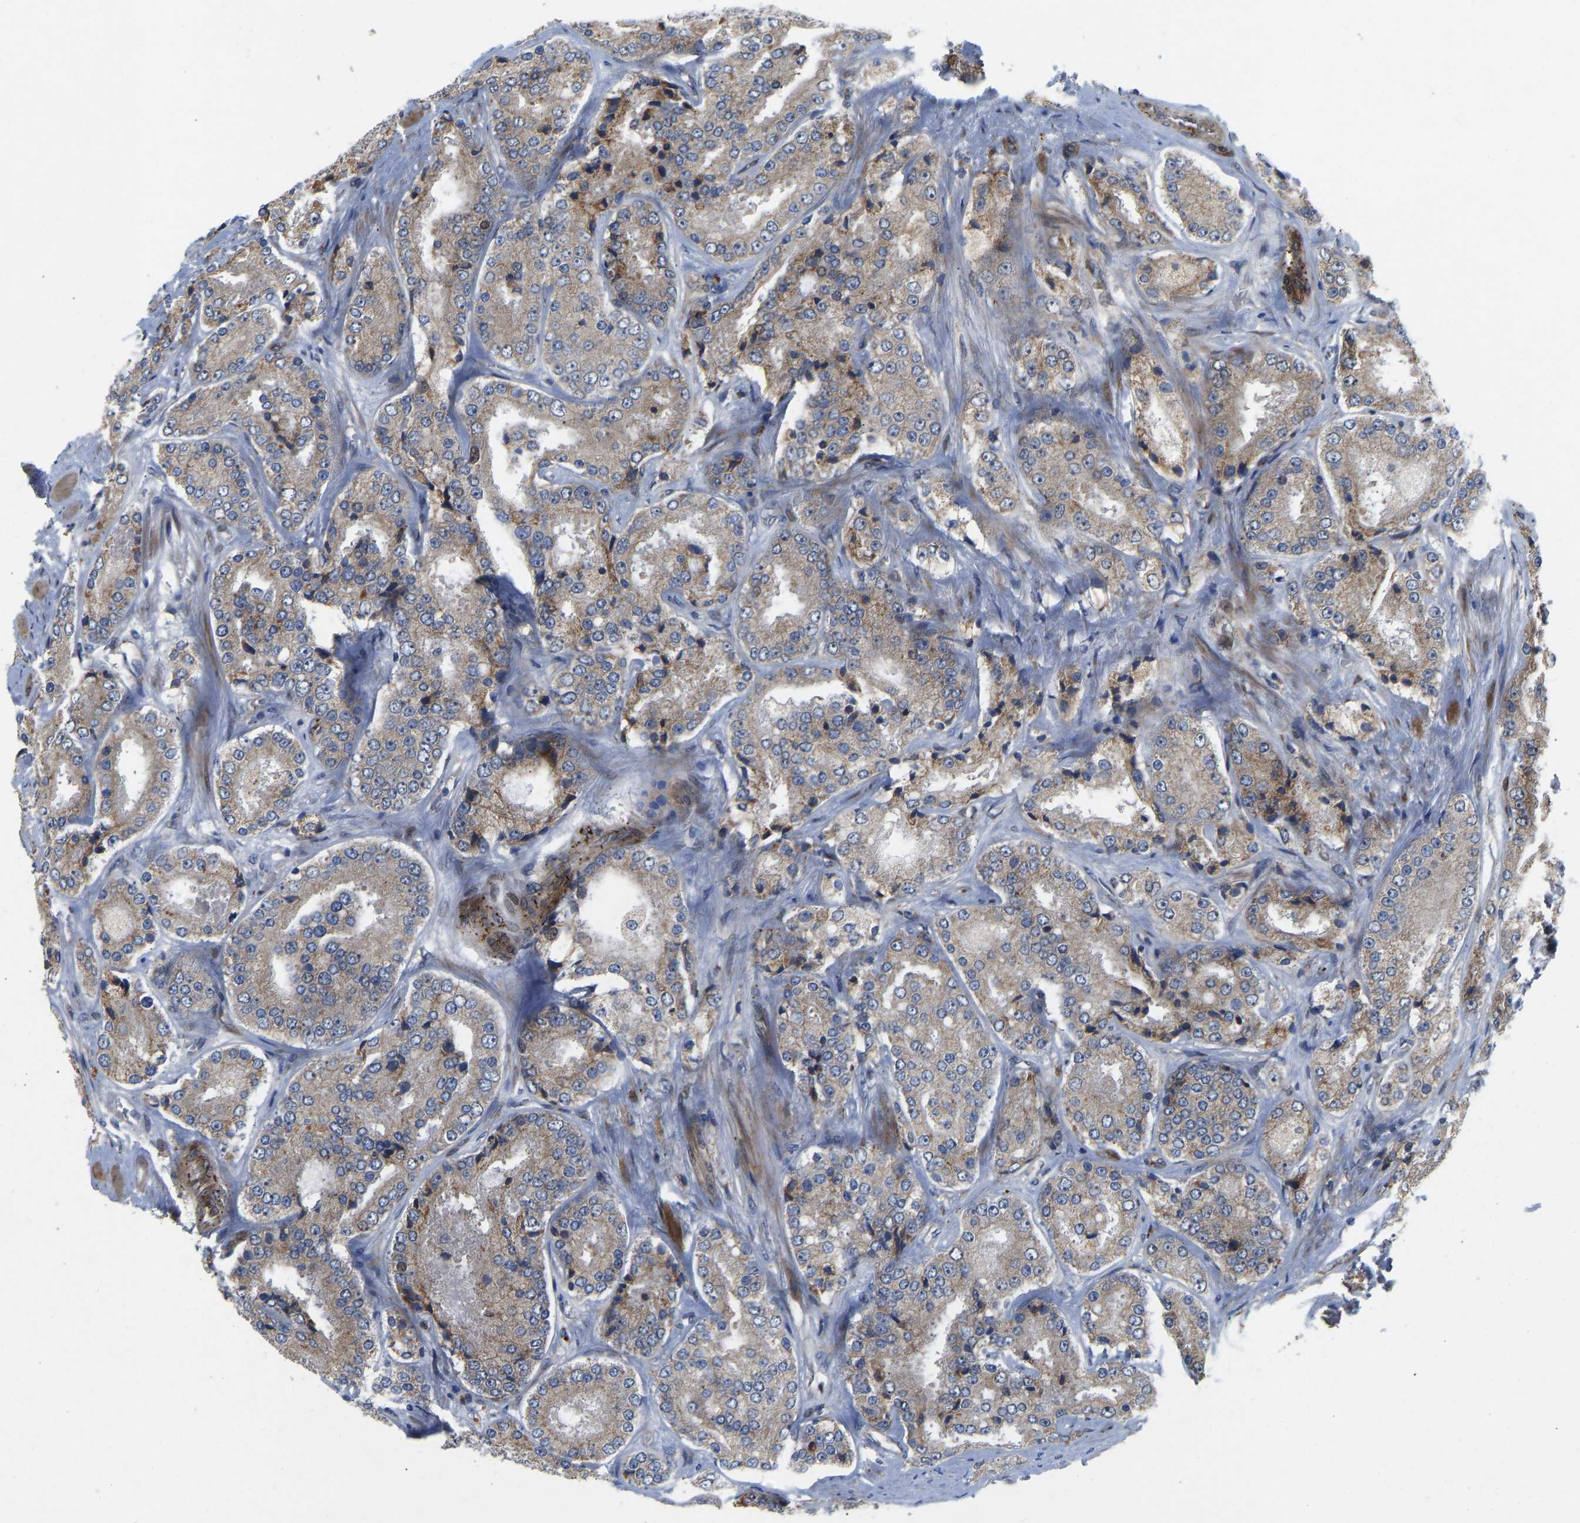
{"staining": {"intensity": "weak", "quantity": ">75%", "location": "cytoplasmic/membranous"}, "tissue": "prostate cancer", "cell_type": "Tumor cells", "image_type": "cancer", "snomed": [{"axis": "morphology", "description": "Adenocarcinoma, High grade"}, {"axis": "topography", "description": "Prostate"}], "caption": "Immunohistochemical staining of high-grade adenocarcinoma (prostate) displays low levels of weak cytoplasmic/membranous expression in approximately >75% of tumor cells.", "gene": "TMEM38B", "patient": {"sex": "male", "age": 65}}